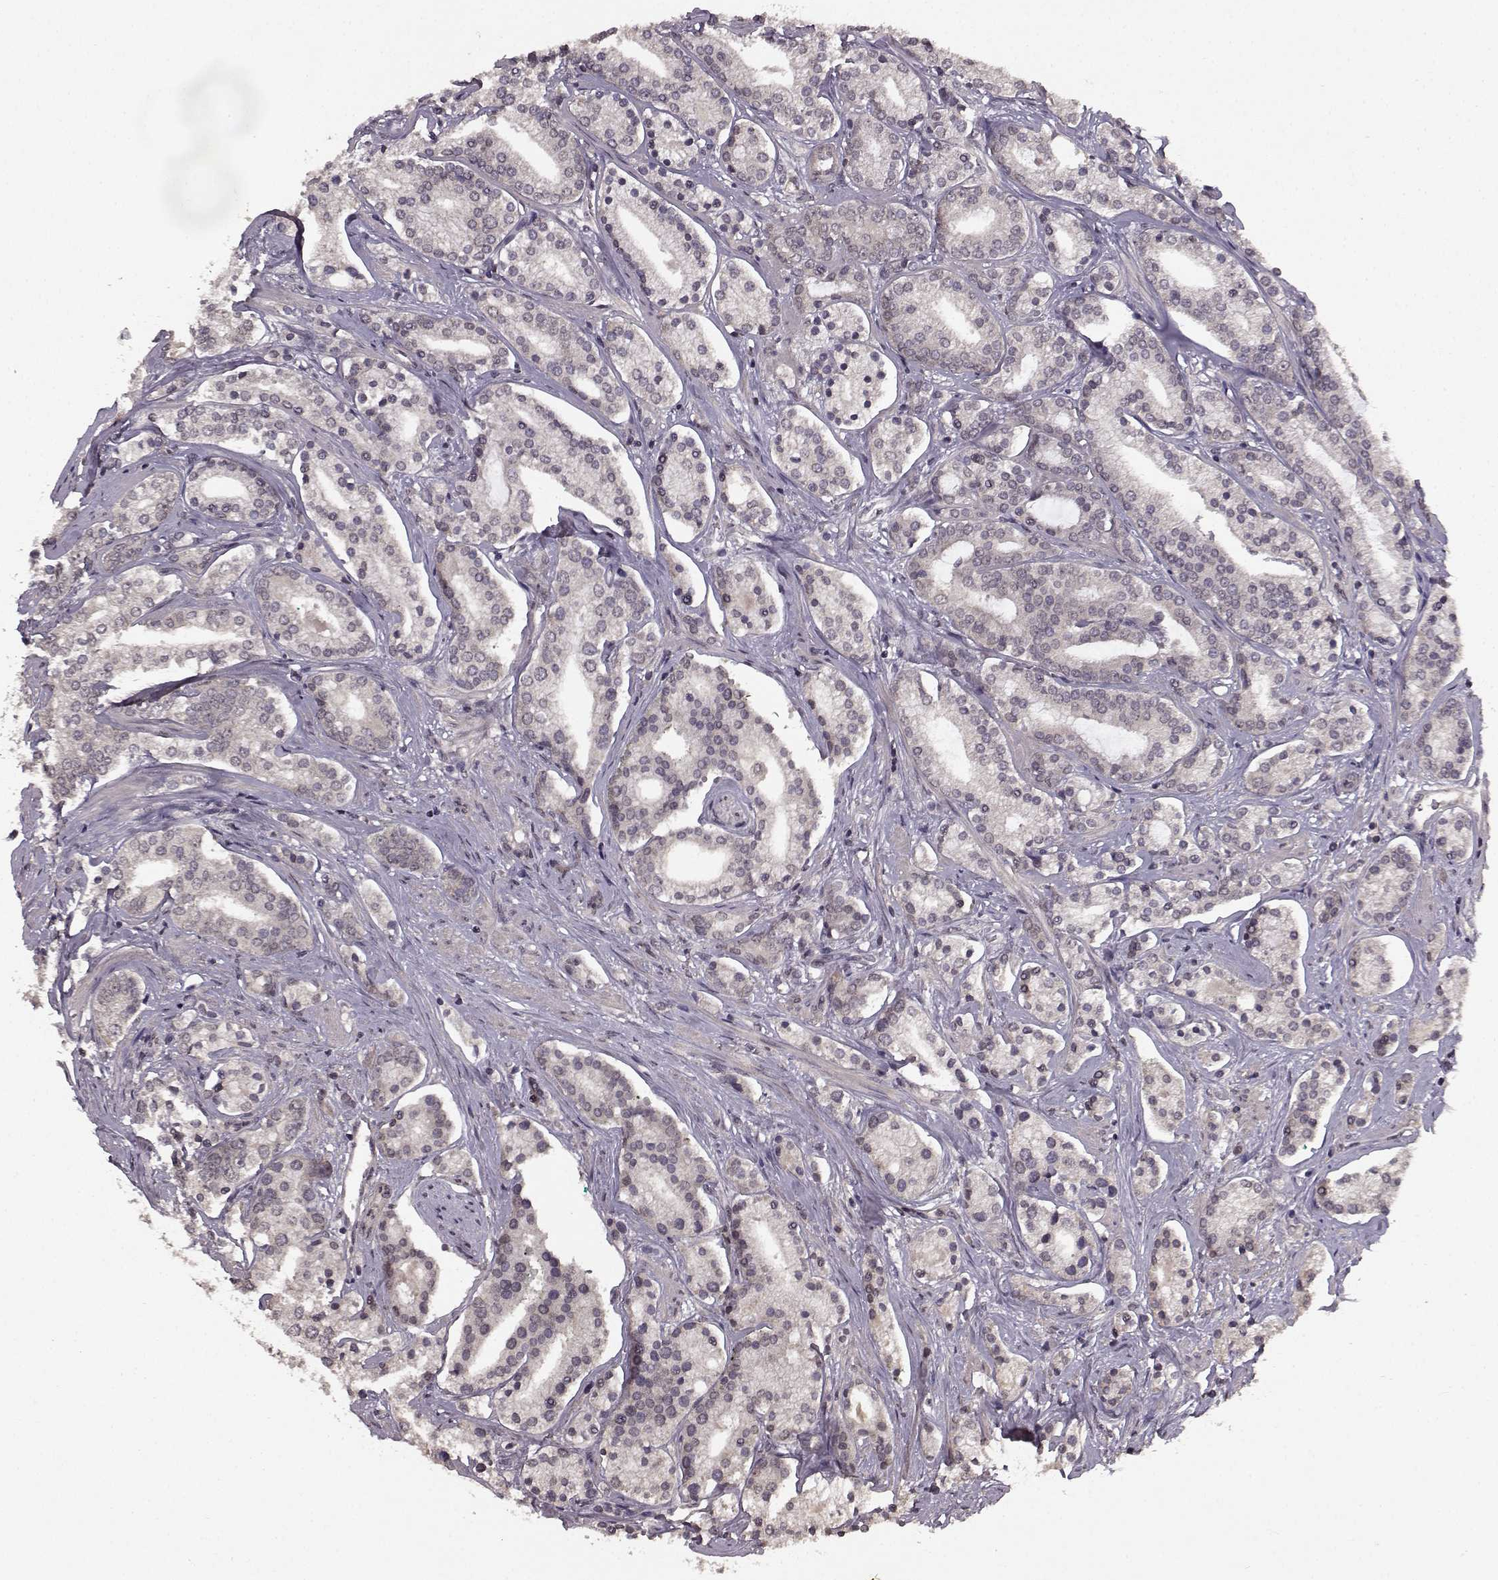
{"staining": {"intensity": "negative", "quantity": "none", "location": "none"}, "tissue": "prostate cancer", "cell_type": "Tumor cells", "image_type": "cancer", "snomed": [{"axis": "morphology", "description": "Adenocarcinoma, High grade"}, {"axis": "topography", "description": "Prostate"}], "caption": "DAB immunohistochemical staining of human prostate cancer (adenocarcinoma (high-grade)) shows no significant expression in tumor cells. (Brightfield microscopy of DAB IHC at high magnification).", "gene": "NTRK2", "patient": {"sex": "male", "age": 58}}